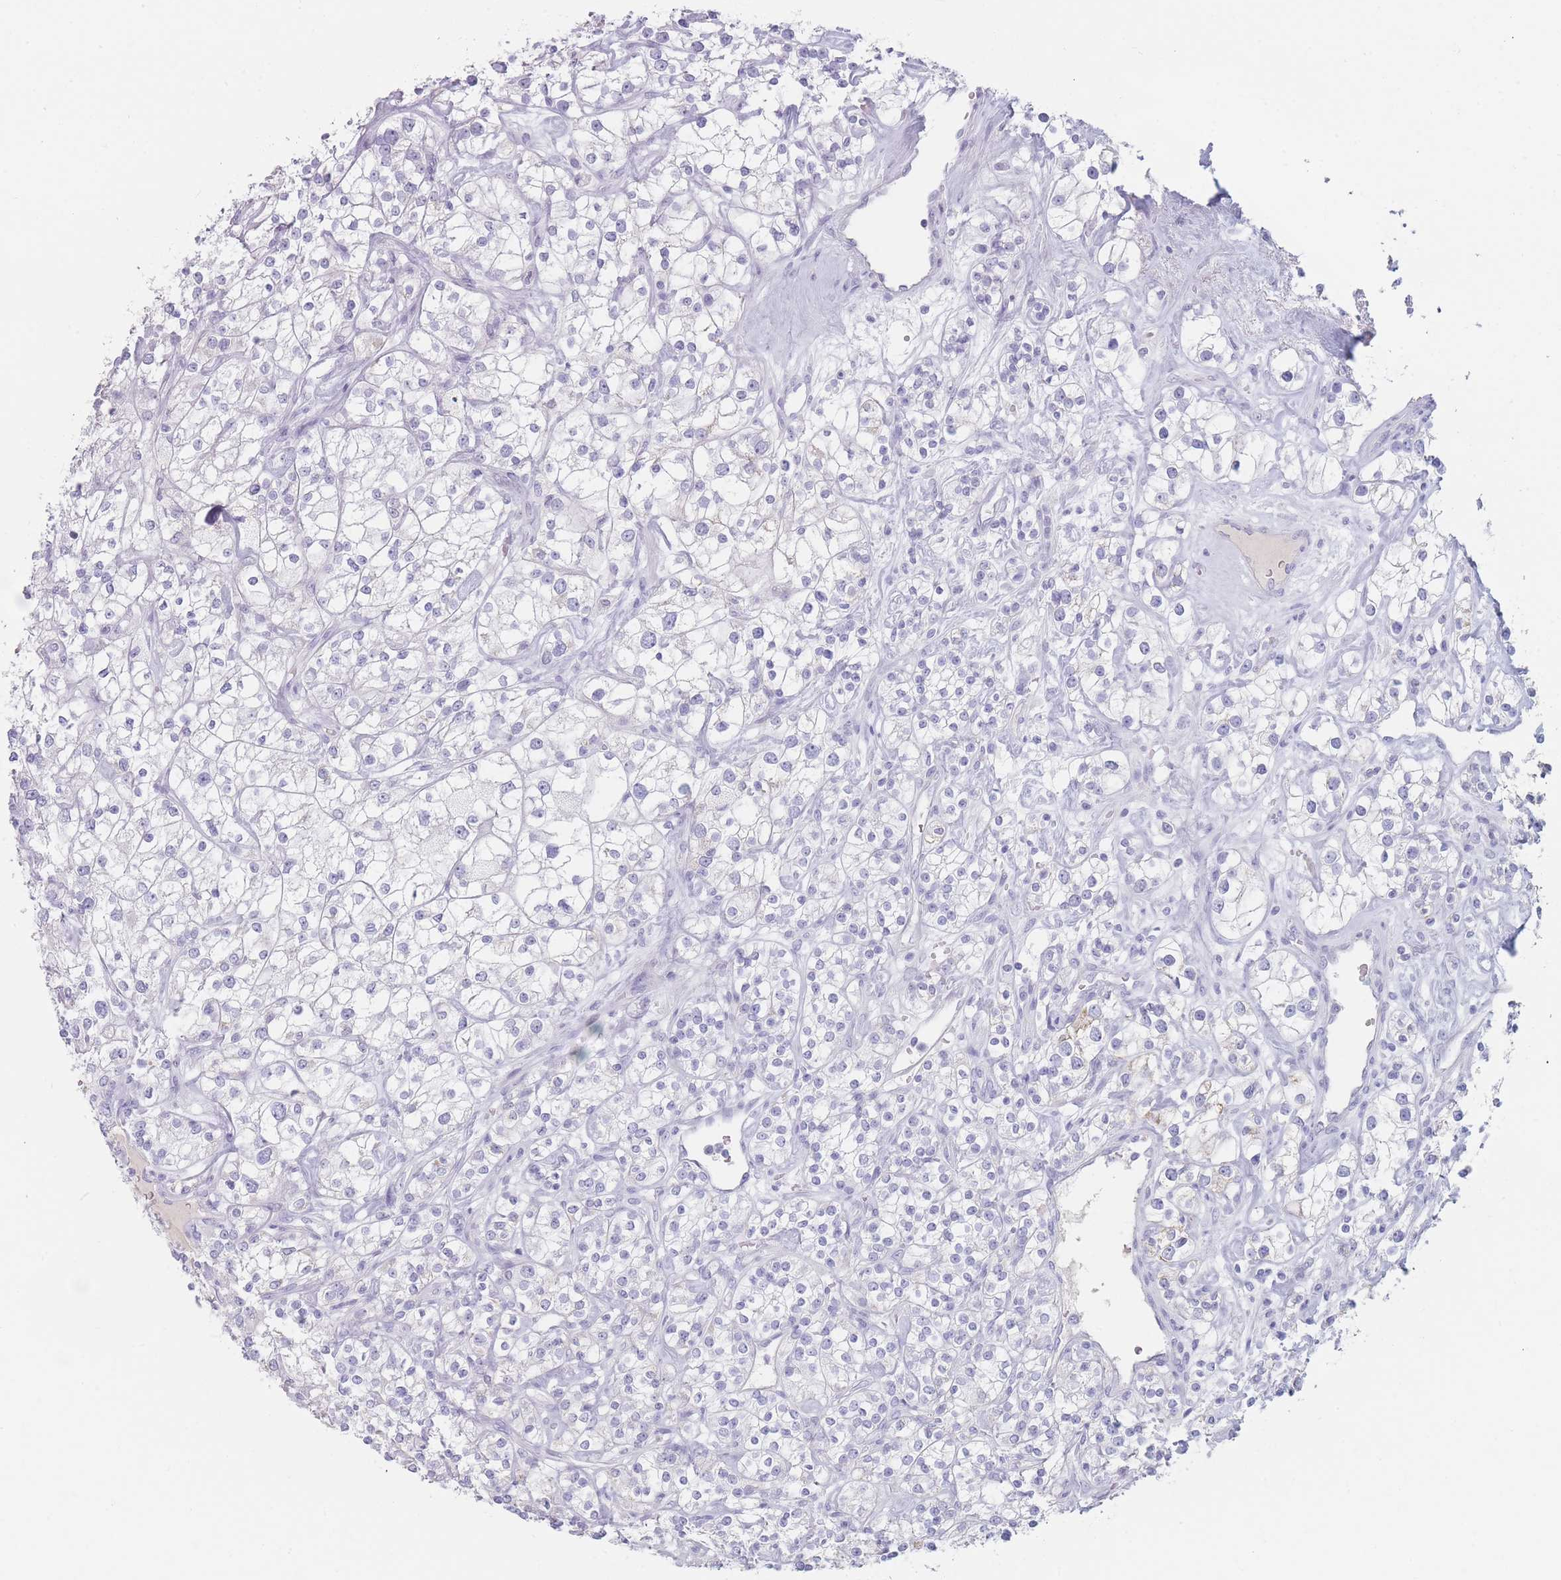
{"staining": {"intensity": "negative", "quantity": "none", "location": "none"}, "tissue": "renal cancer", "cell_type": "Tumor cells", "image_type": "cancer", "snomed": [{"axis": "morphology", "description": "Adenocarcinoma, NOS"}, {"axis": "topography", "description": "Kidney"}], "caption": "DAB (3,3'-diaminobenzidine) immunohistochemical staining of renal adenocarcinoma displays no significant positivity in tumor cells.", "gene": "GPR12", "patient": {"sex": "male", "age": 77}}